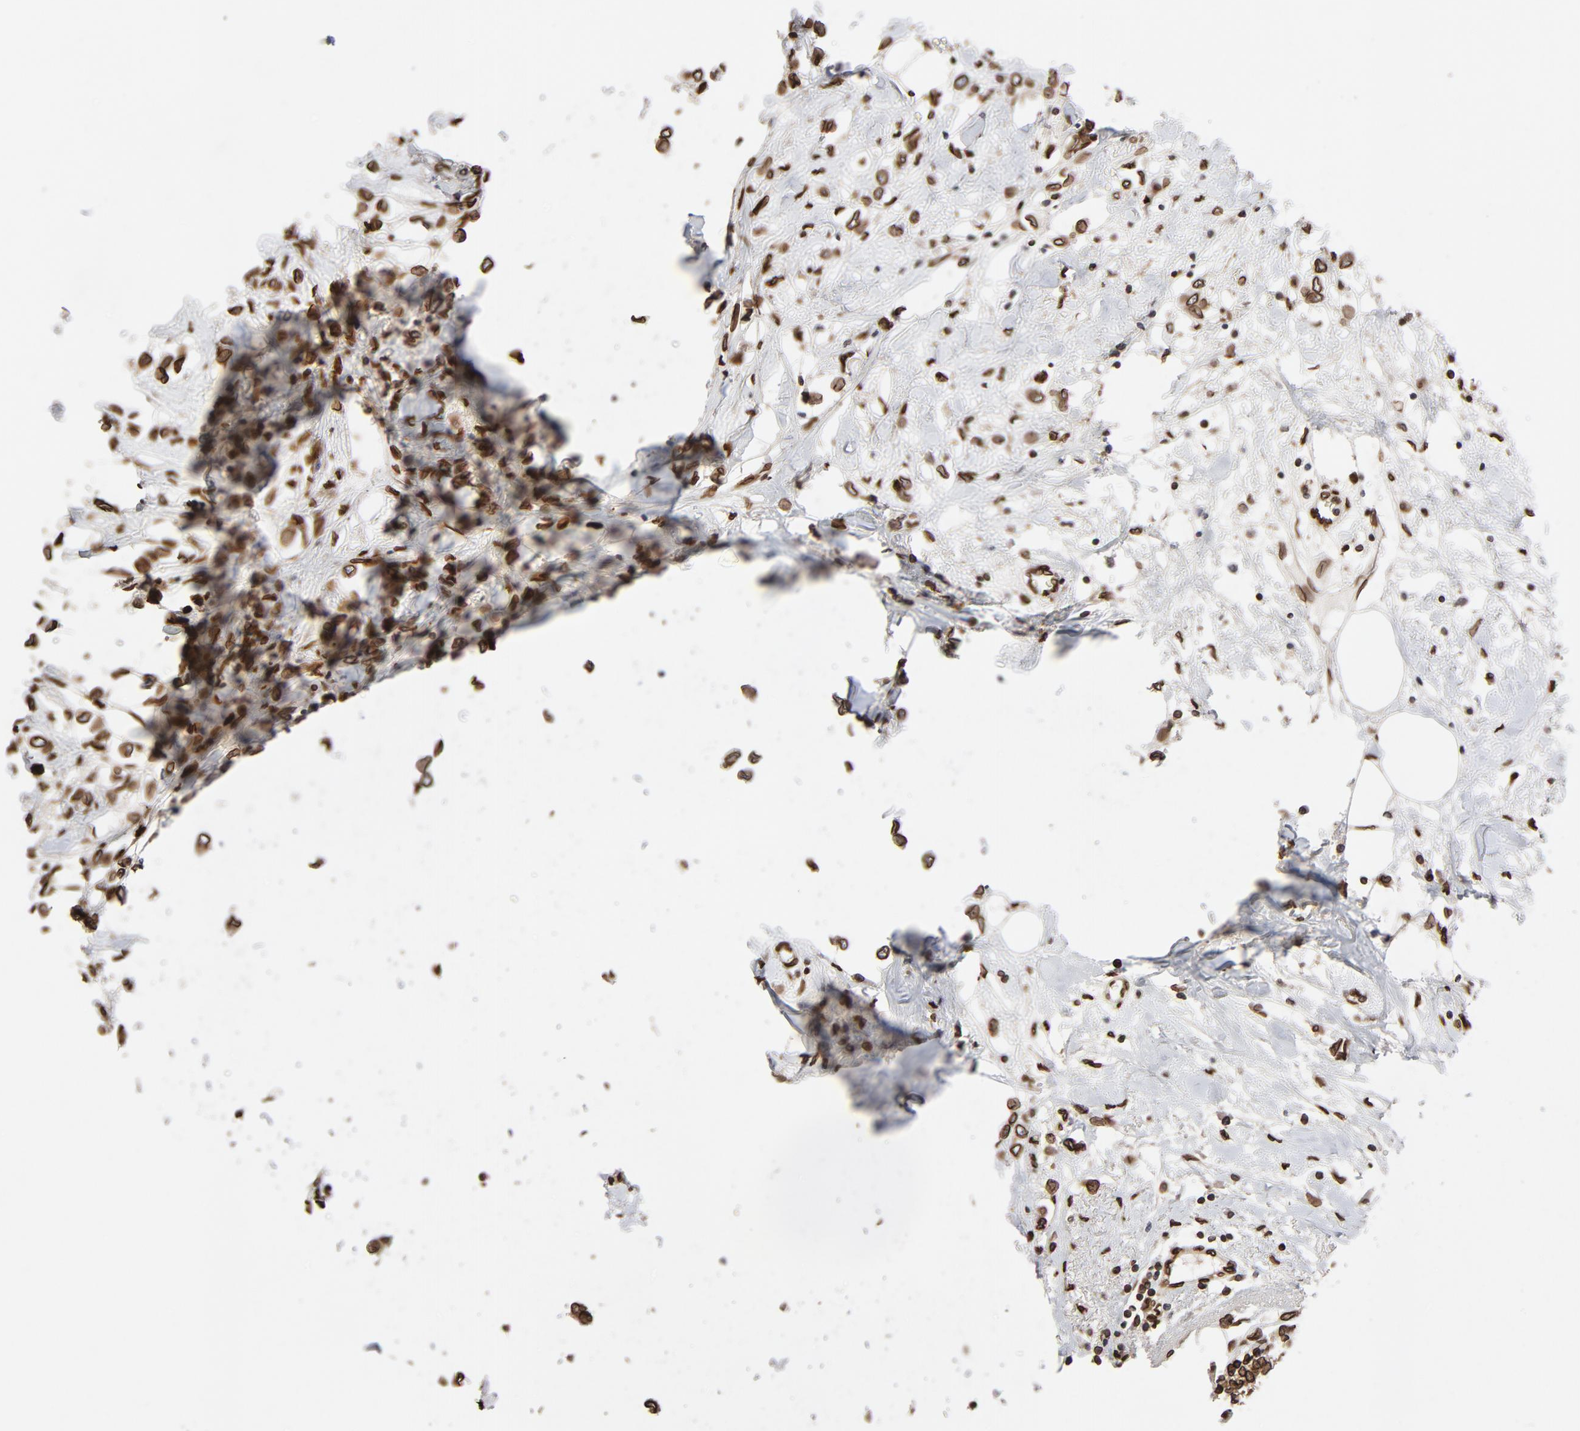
{"staining": {"intensity": "strong", "quantity": ">75%", "location": "cytoplasmic/membranous,nuclear"}, "tissue": "breast cancer", "cell_type": "Tumor cells", "image_type": "cancer", "snomed": [{"axis": "morphology", "description": "Lobular carcinoma"}, {"axis": "topography", "description": "Breast"}], "caption": "A high amount of strong cytoplasmic/membranous and nuclear positivity is seen in approximately >75% of tumor cells in breast cancer (lobular carcinoma) tissue. (brown staining indicates protein expression, while blue staining denotes nuclei).", "gene": "LMNA", "patient": {"sex": "female", "age": 51}}